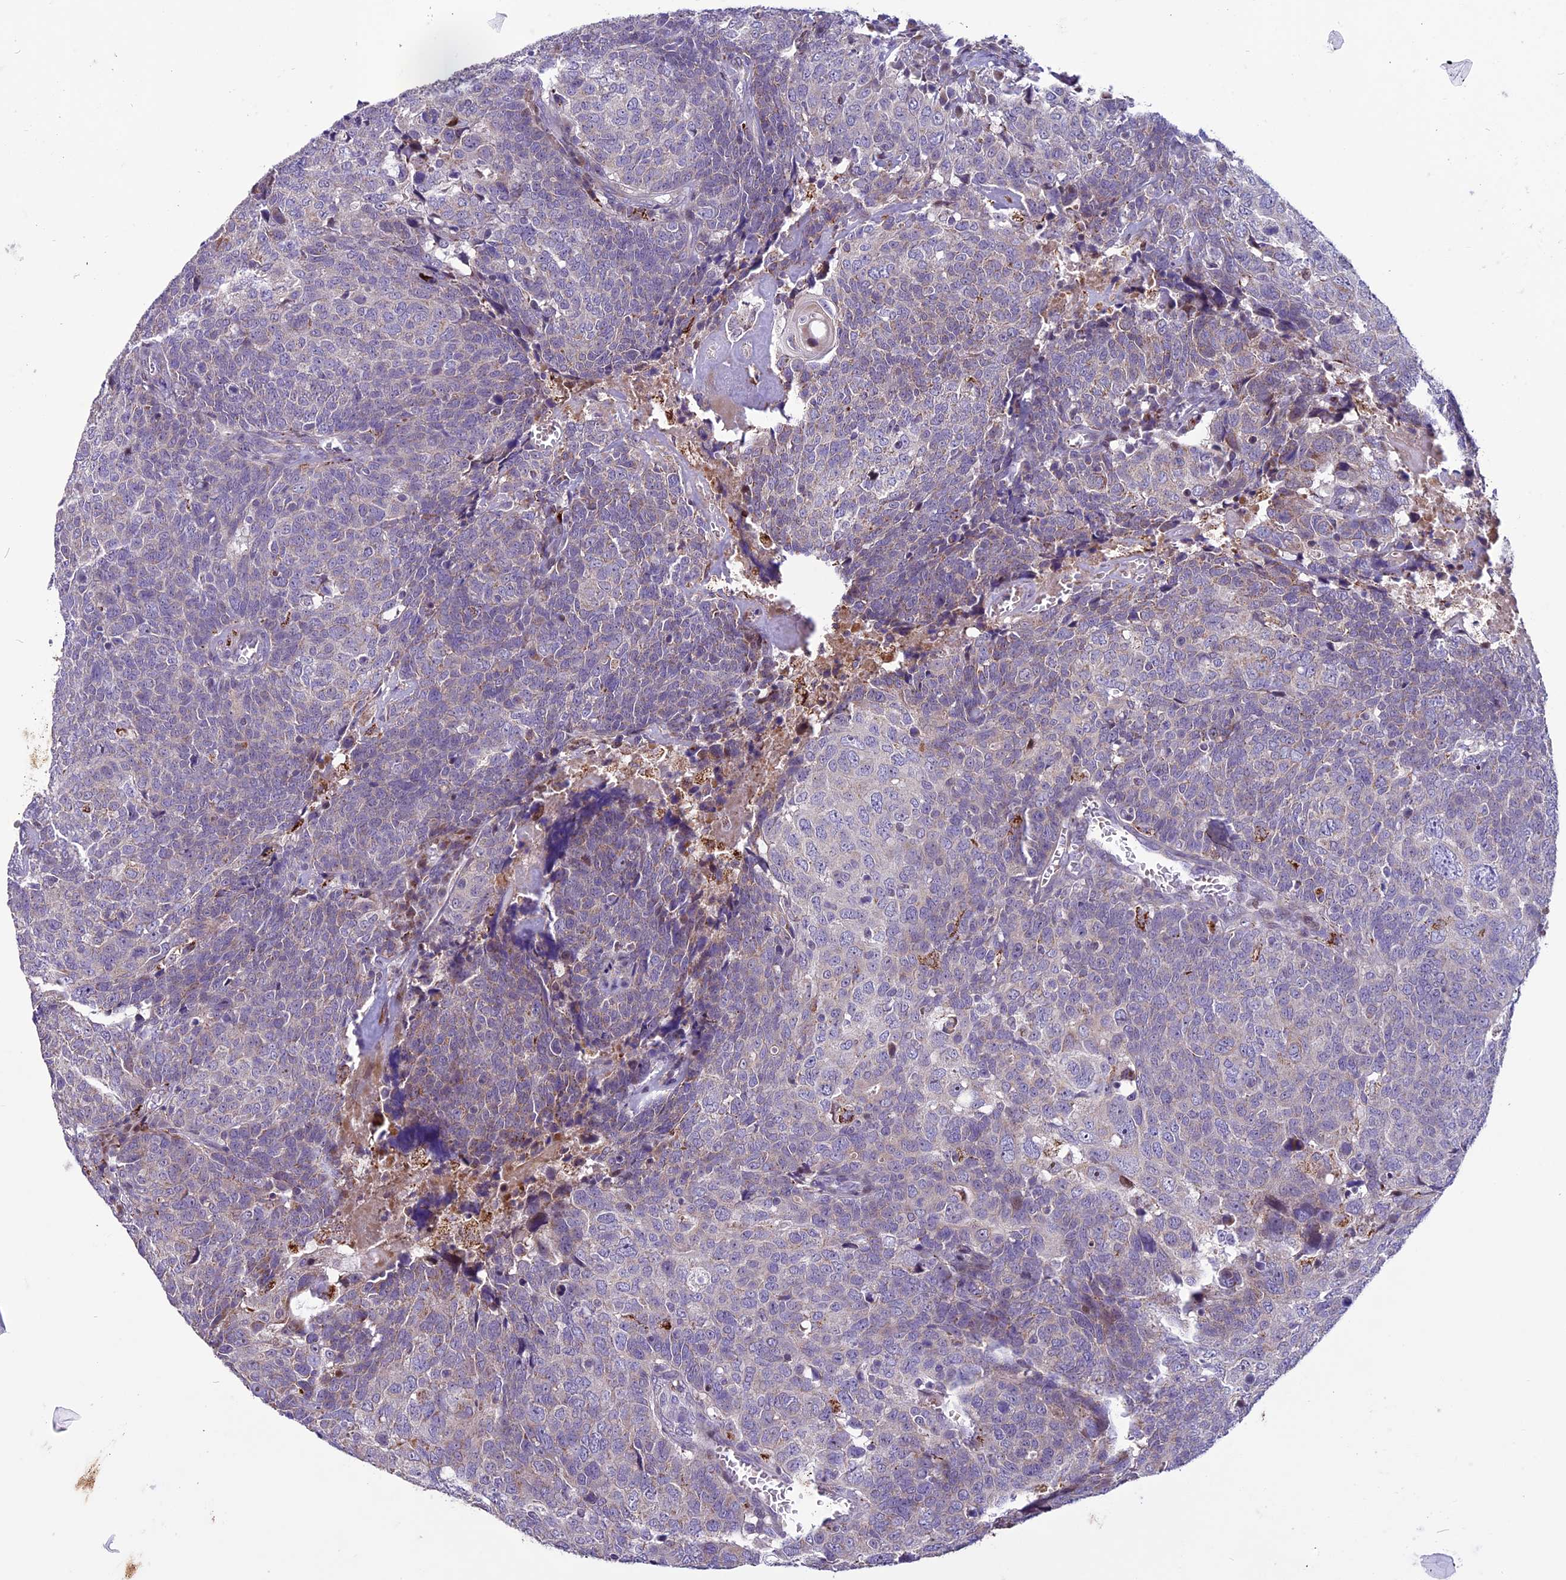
{"staining": {"intensity": "weak", "quantity": "<25%", "location": "cytoplasmic/membranous"}, "tissue": "head and neck cancer", "cell_type": "Tumor cells", "image_type": "cancer", "snomed": [{"axis": "morphology", "description": "Squamous cell carcinoma, NOS"}, {"axis": "topography", "description": "Head-Neck"}], "caption": "This is an immunohistochemistry image of head and neck squamous cell carcinoma. There is no positivity in tumor cells.", "gene": "MIEF2", "patient": {"sex": "male", "age": 66}}